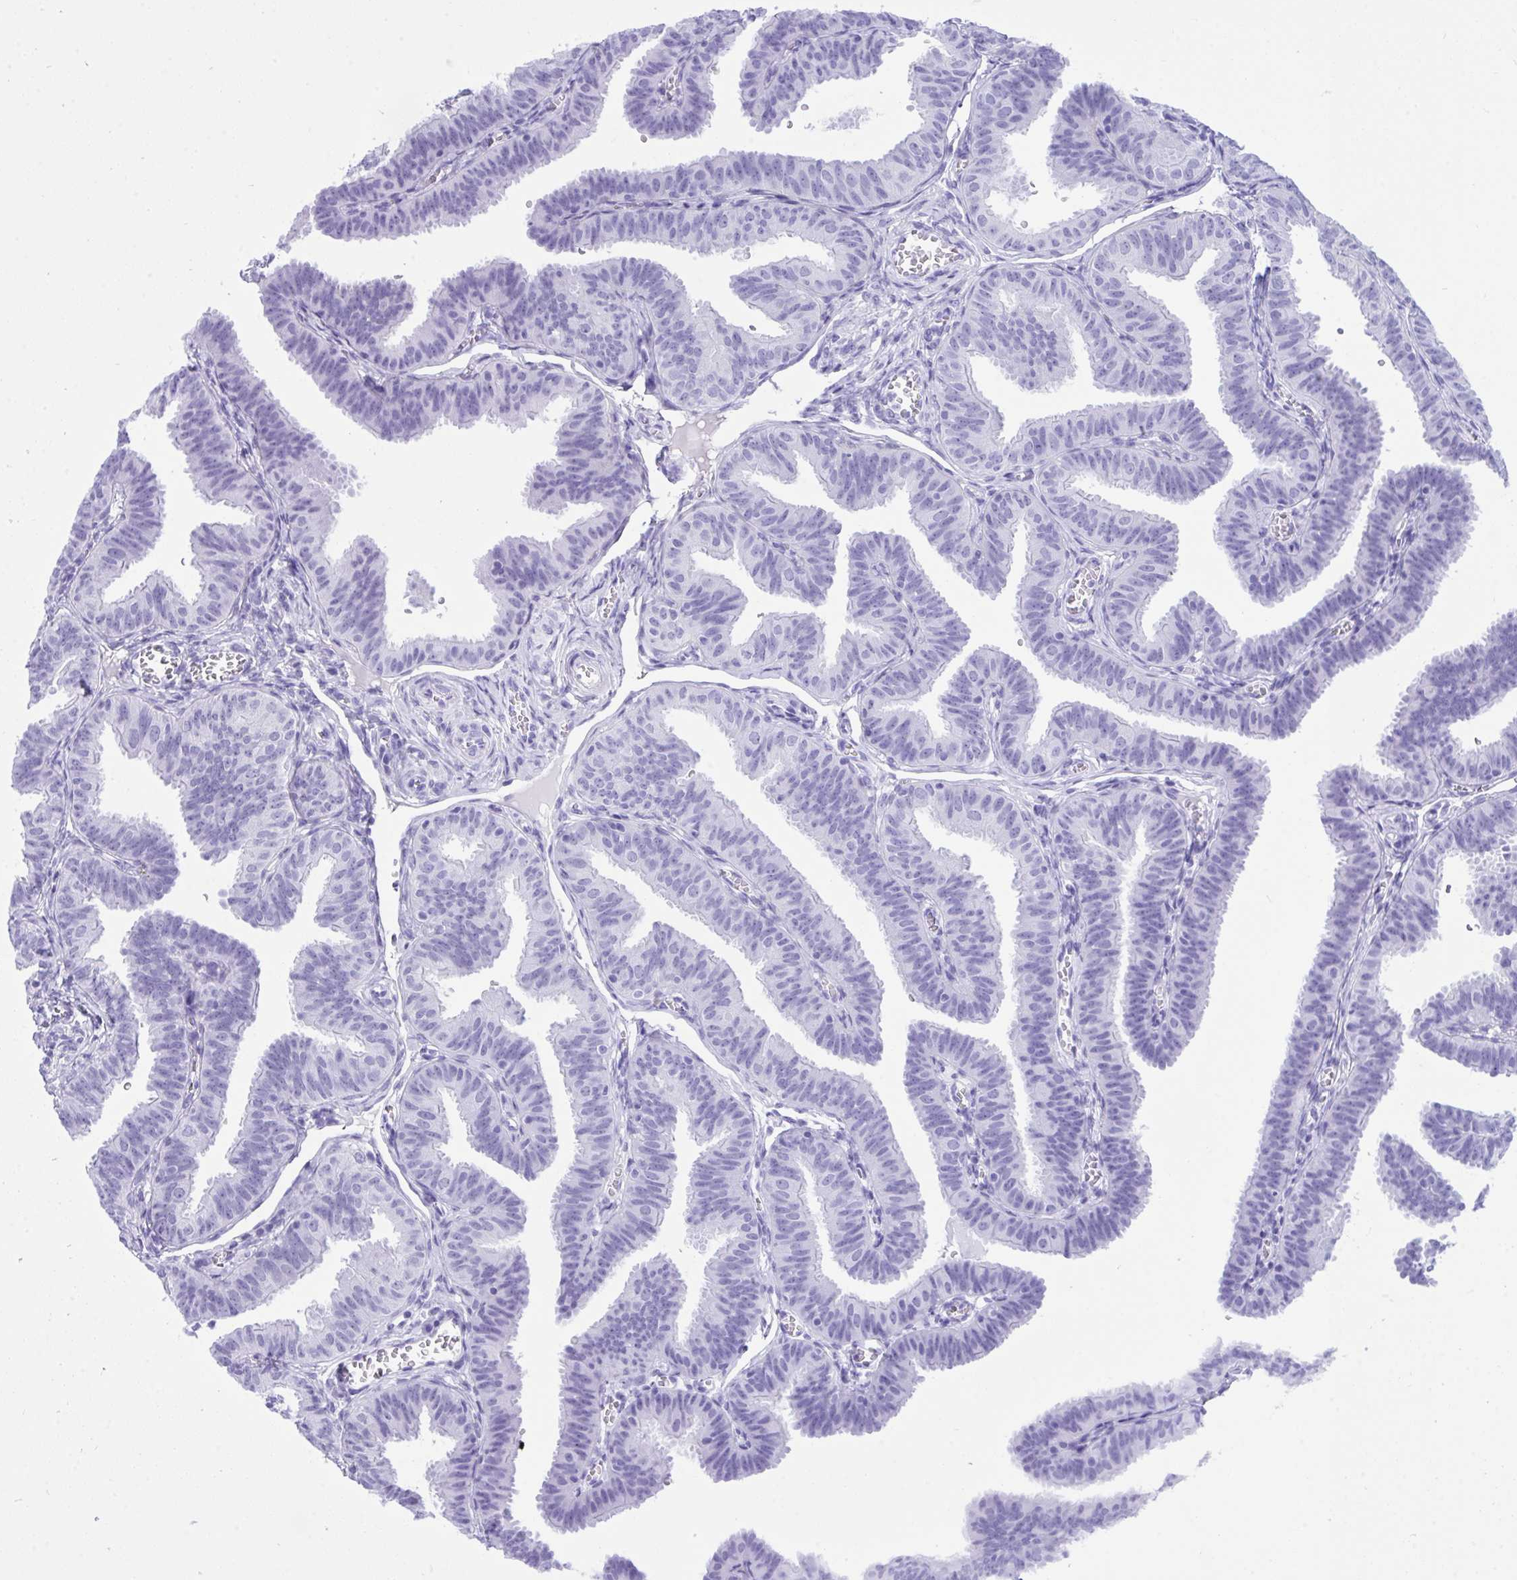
{"staining": {"intensity": "negative", "quantity": "none", "location": "none"}, "tissue": "fallopian tube", "cell_type": "Glandular cells", "image_type": "normal", "snomed": [{"axis": "morphology", "description": "Normal tissue, NOS"}, {"axis": "topography", "description": "Fallopian tube"}], "caption": "A histopathology image of human fallopian tube is negative for staining in glandular cells. (Brightfield microscopy of DAB IHC at high magnification).", "gene": "TLN2", "patient": {"sex": "female", "age": 25}}